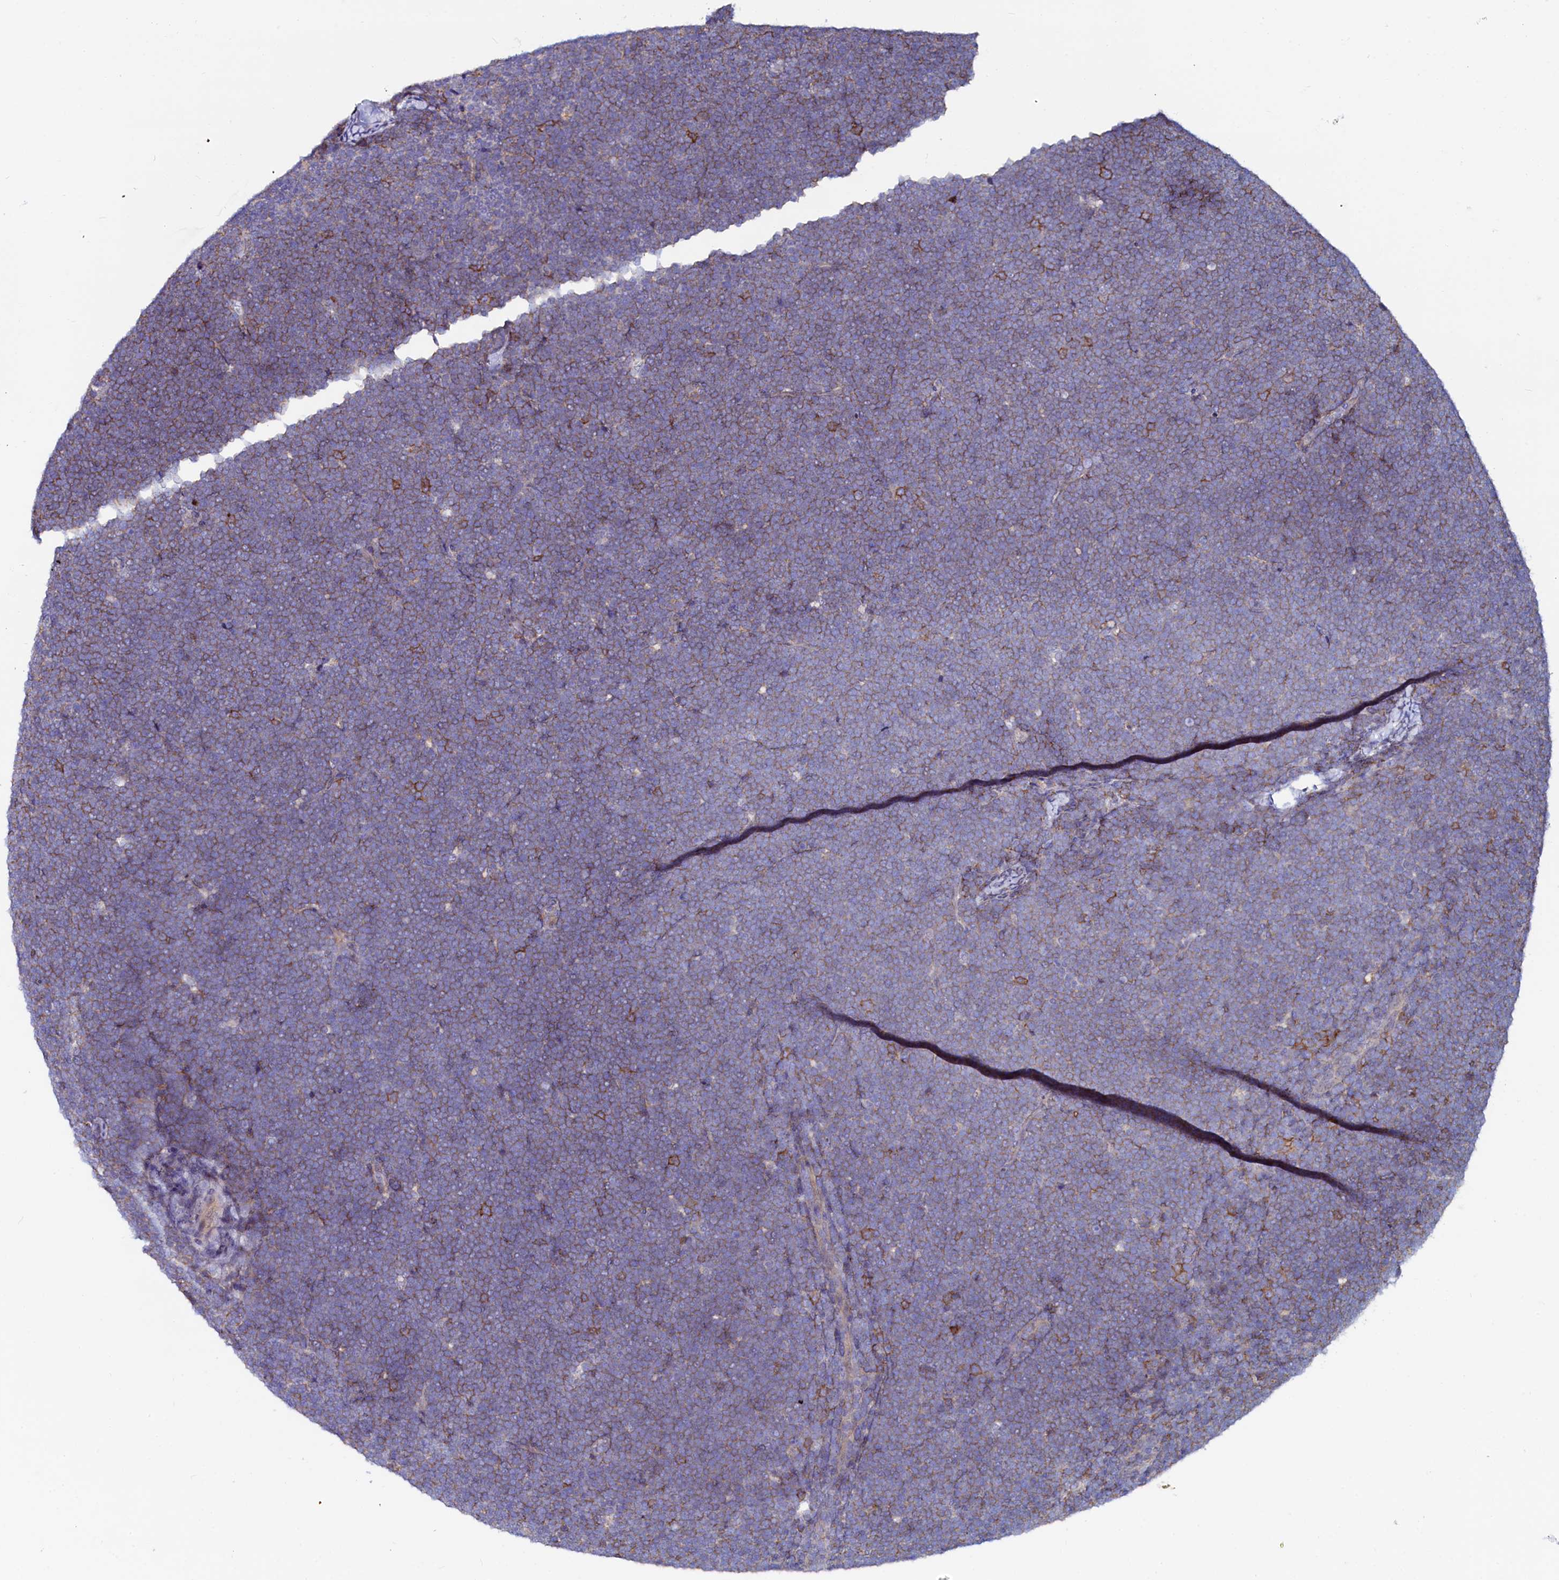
{"staining": {"intensity": "weak", "quantity": "25%-75%", "location": "cytoplasmic/membranous"}, "tissue": "lymphoma", "cell_type": "Tumor cells", "image_type": "cancer", "snomed": [{"axis": "morphology", "description": "Malignant lymphoma, non-Hodgkin's type, High grade"}, {"axis": "topography", "description": "Lymph node"}], "caption": "Immunohistochemical staining of malignant lymphoma, non-Hodgkin's type (high-grade) demonstrates low levels of weak cytoplasmic/membranous positivity in approximately 25%-75% of tumor cells.", "gene": "ASTE1", "patient": {"sex": "male", "age": 13}}